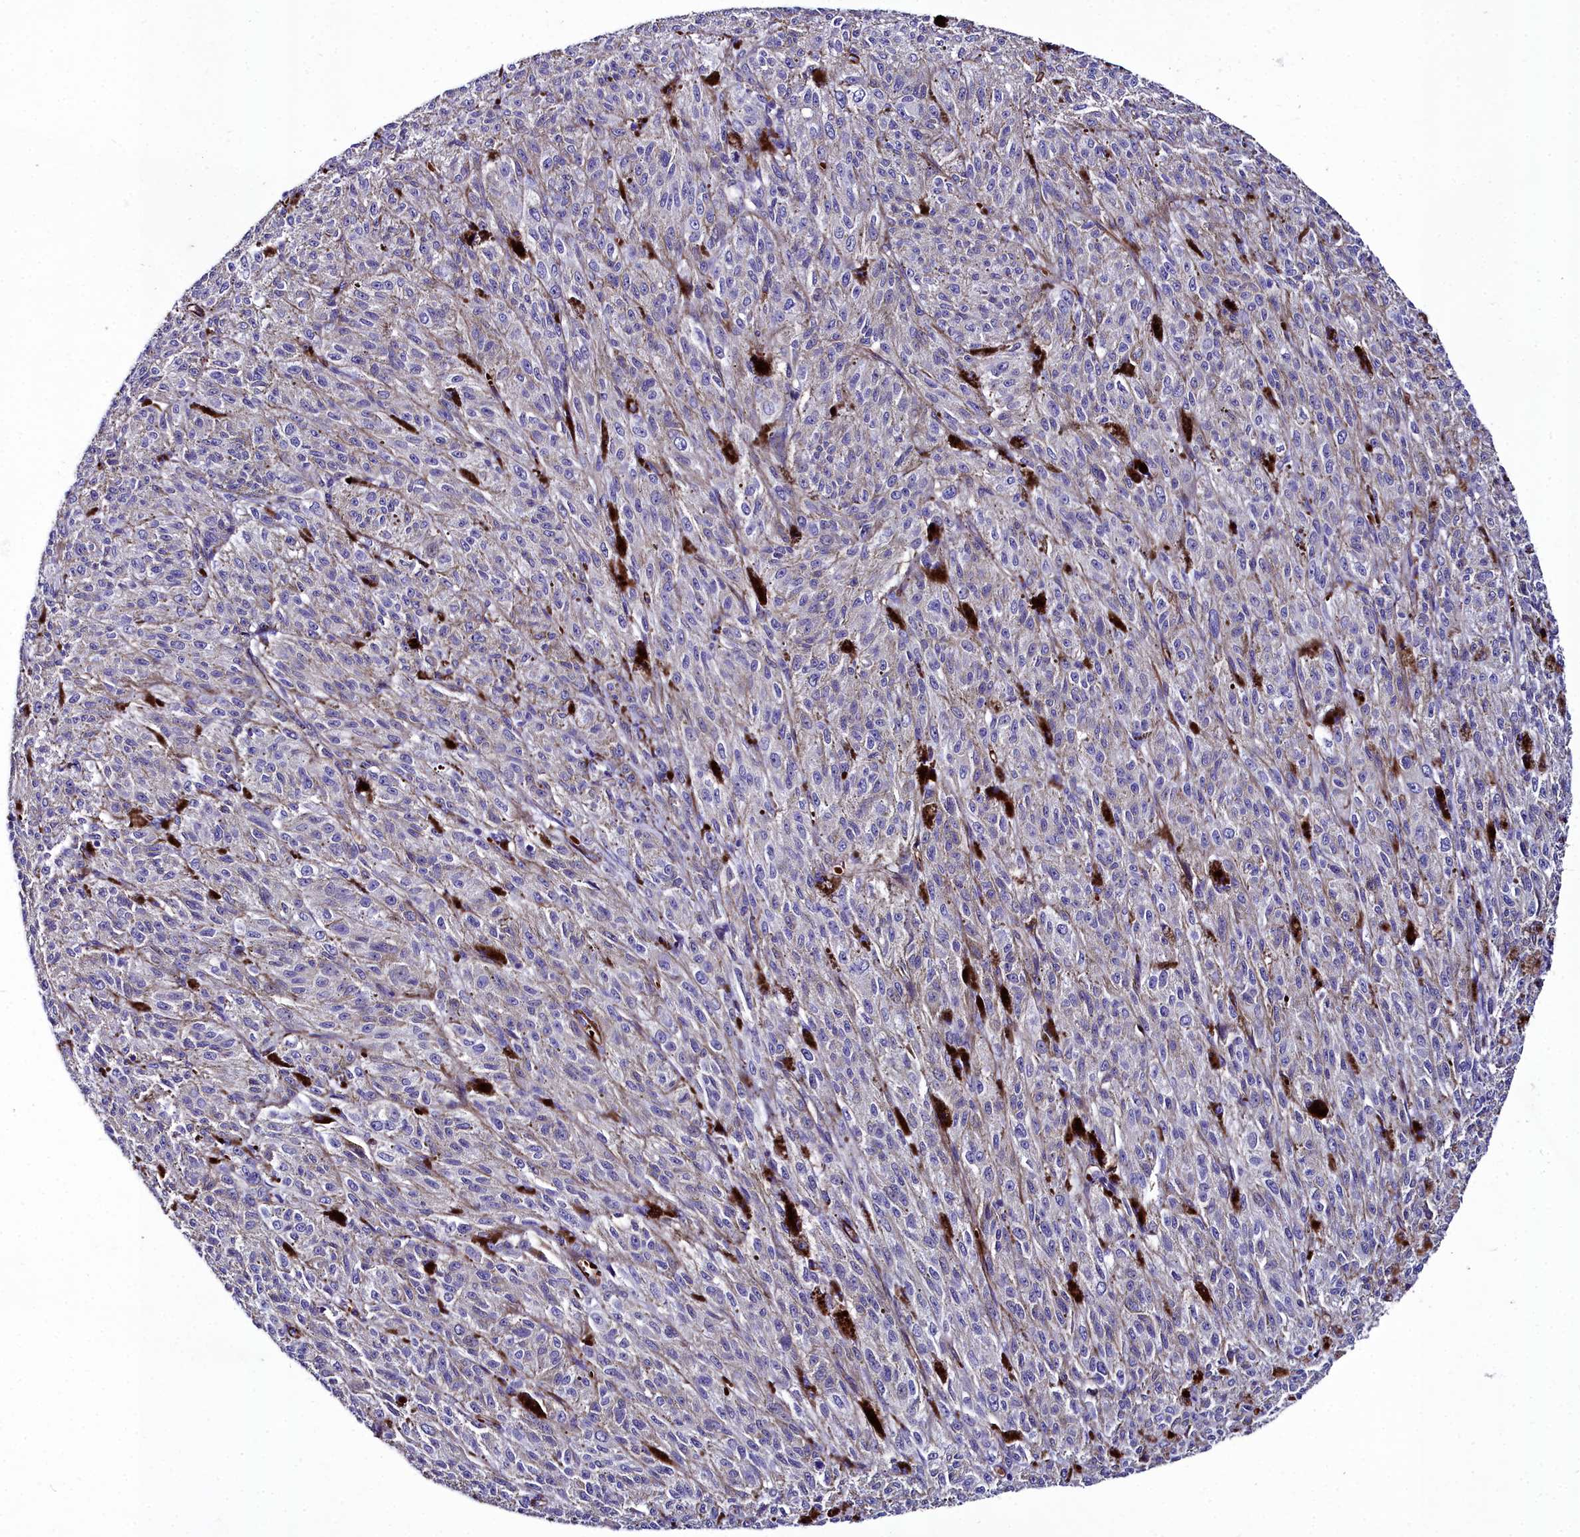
{"staining": {"intensity": "negative", "quantity": "none", "location": "none"}, "tissue": "melanoma", "cell_type": "Tumor cells", "image_type": "cancer", "snomed": [{"axis": "morphology", "description": "Malignant melanoma, NOS"}, {"axis": "topography", "description": "Skin"}], "caption": "This is a histopathology image of immunohistochemistry staining of malignant melanoma, which shows no staining in tumor cells.", "gene": "CYP4F11", "patient": {"sex": "female", "age": 52}}